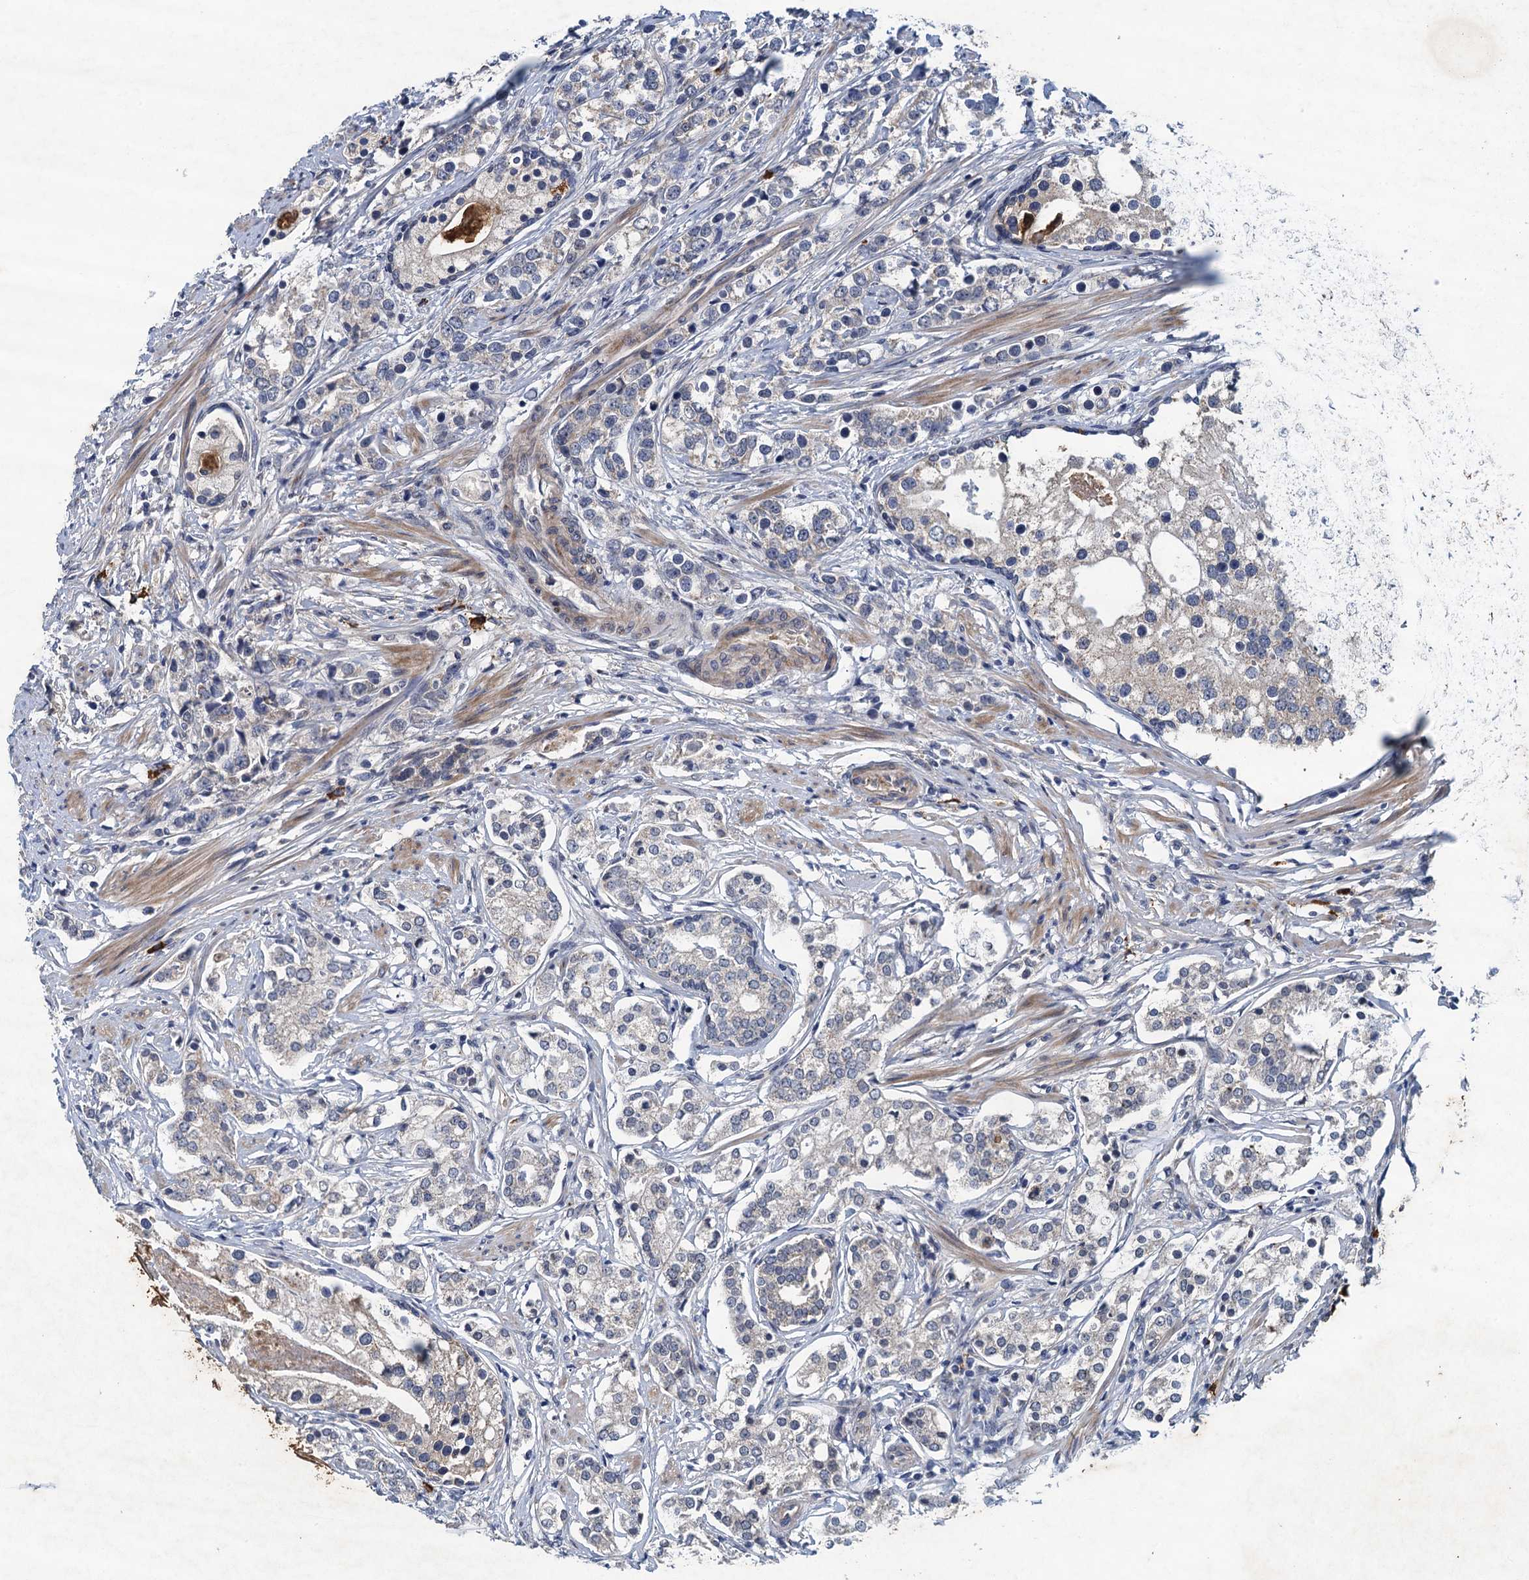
{"staining": {"intensity": "weak", "quantity": "25%-75%", "location": "cytoplasmic/membranous"}, "tissue": "prostate cancer", "cell_type": "Tumor cells", "image_type": "cancer", "snomed": [{"axis": "morphology", "description": "Adenocarcinoma, High grade"}, {"axis": "topography", "description": "Prostate"}], "caption": "Tumor cells exhibit low levels of weak cytoplasmic/membranous positivity in about 25%-75% of cells in prostate high-grade adenocarcinoma. The staining was performed using DAB (3,3'-diaminobenzidine) to visualize the protein expression in brown, while the nuclei were stained in blue with hematoxylin (Magnification: 20x).", "gene": "TPCN1", "patient": {"sex": "male", "age": 69}}